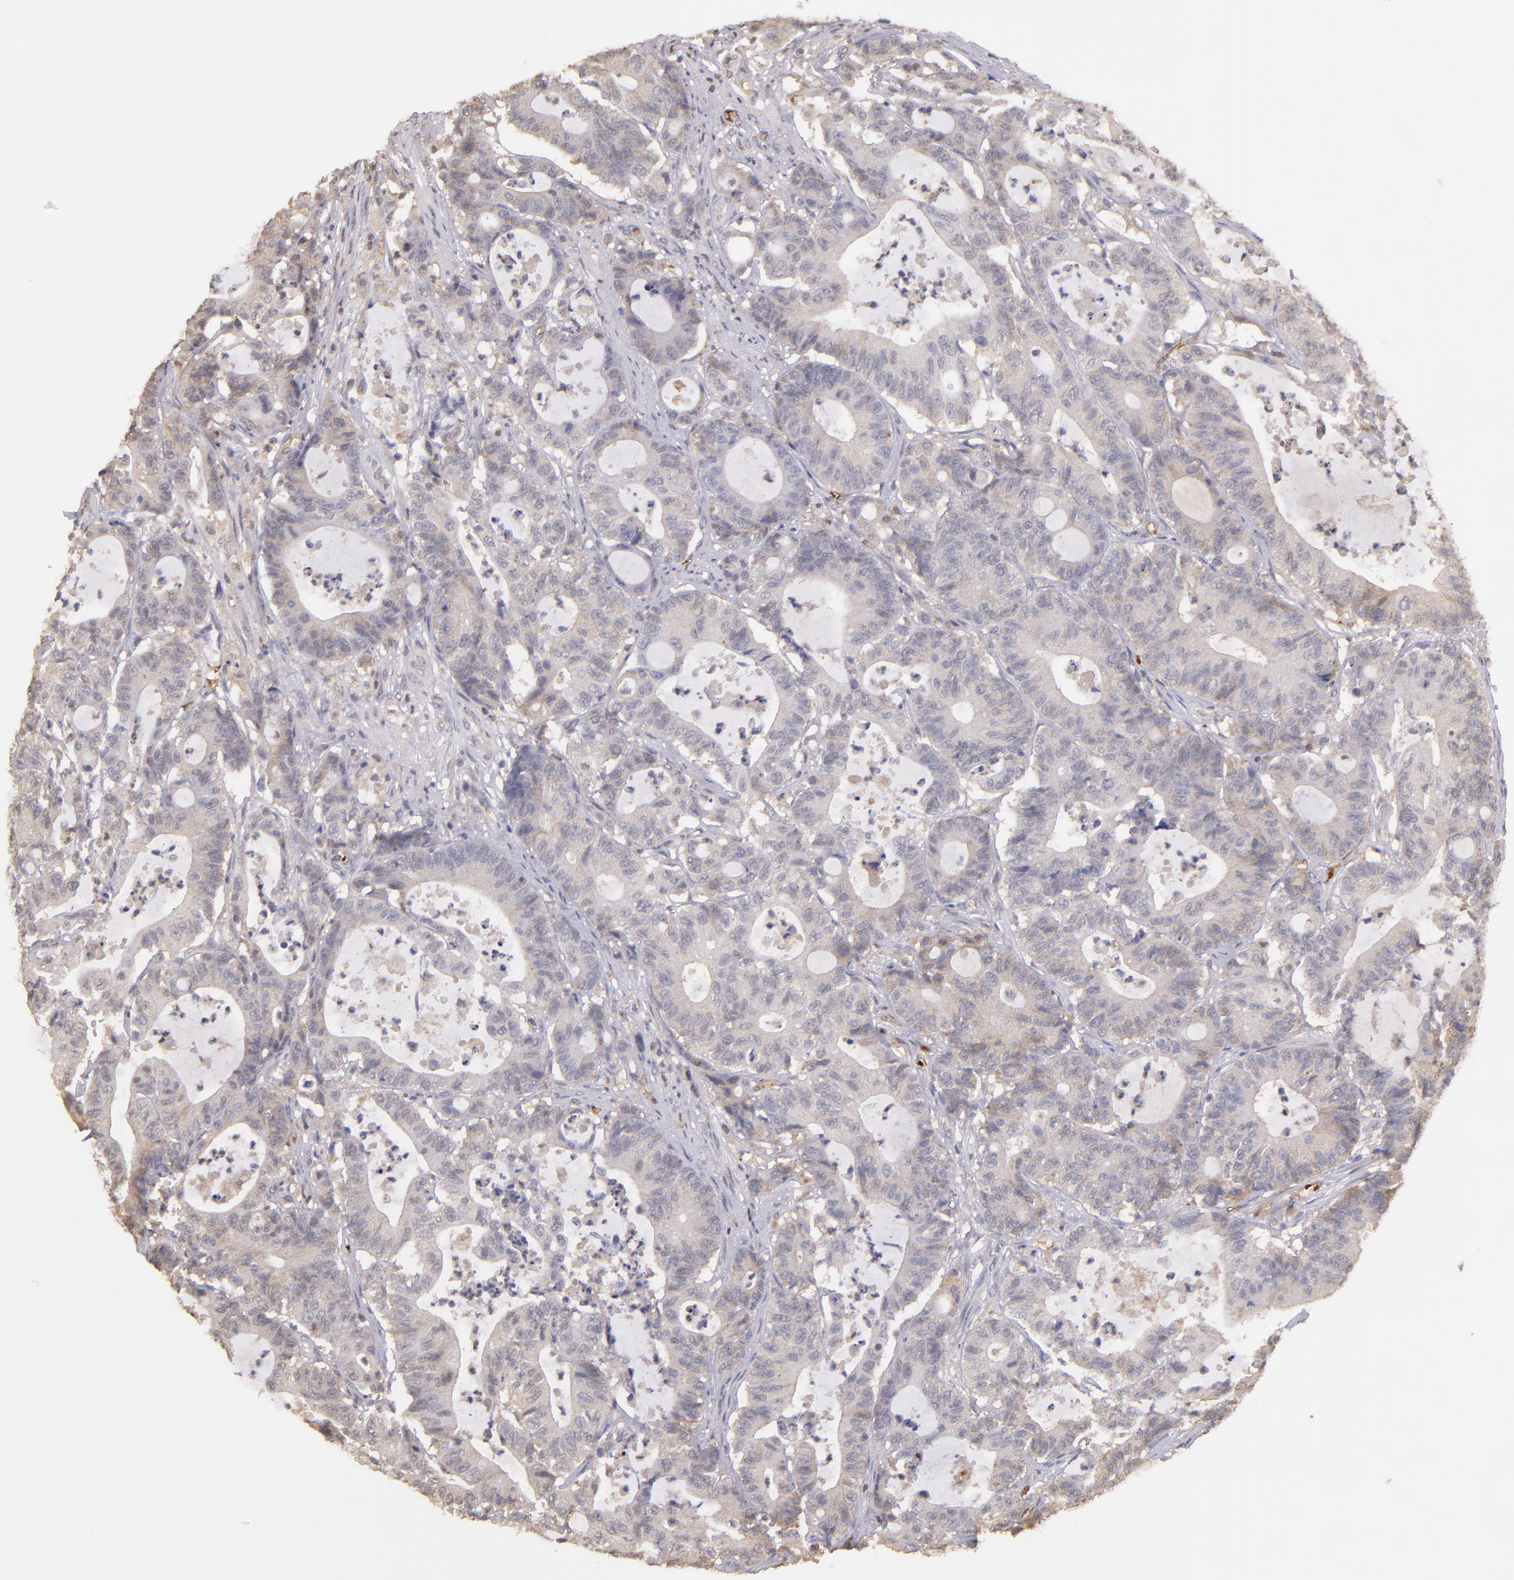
{"staining": {"intensity": "weak", "quantity": ">75%", "location": "cytoplasmic/membranous"}, "tissue": "colorectal cancer", "cell_type": "Tumor cells", "image_type": "cancer", "snomed": [{"axis": "morphology", "description": "Adenocarcinoma, NOS"}, {"axis": "topography", "description": "Colon"}], "caption": "Weak cytoplasmic/membranous staining is present in approximately >75% of tumor cells in adenocarcinoma (colorectal).", "gene": "SERPINC1", "patient": {"sex": "female", "age": 84}}